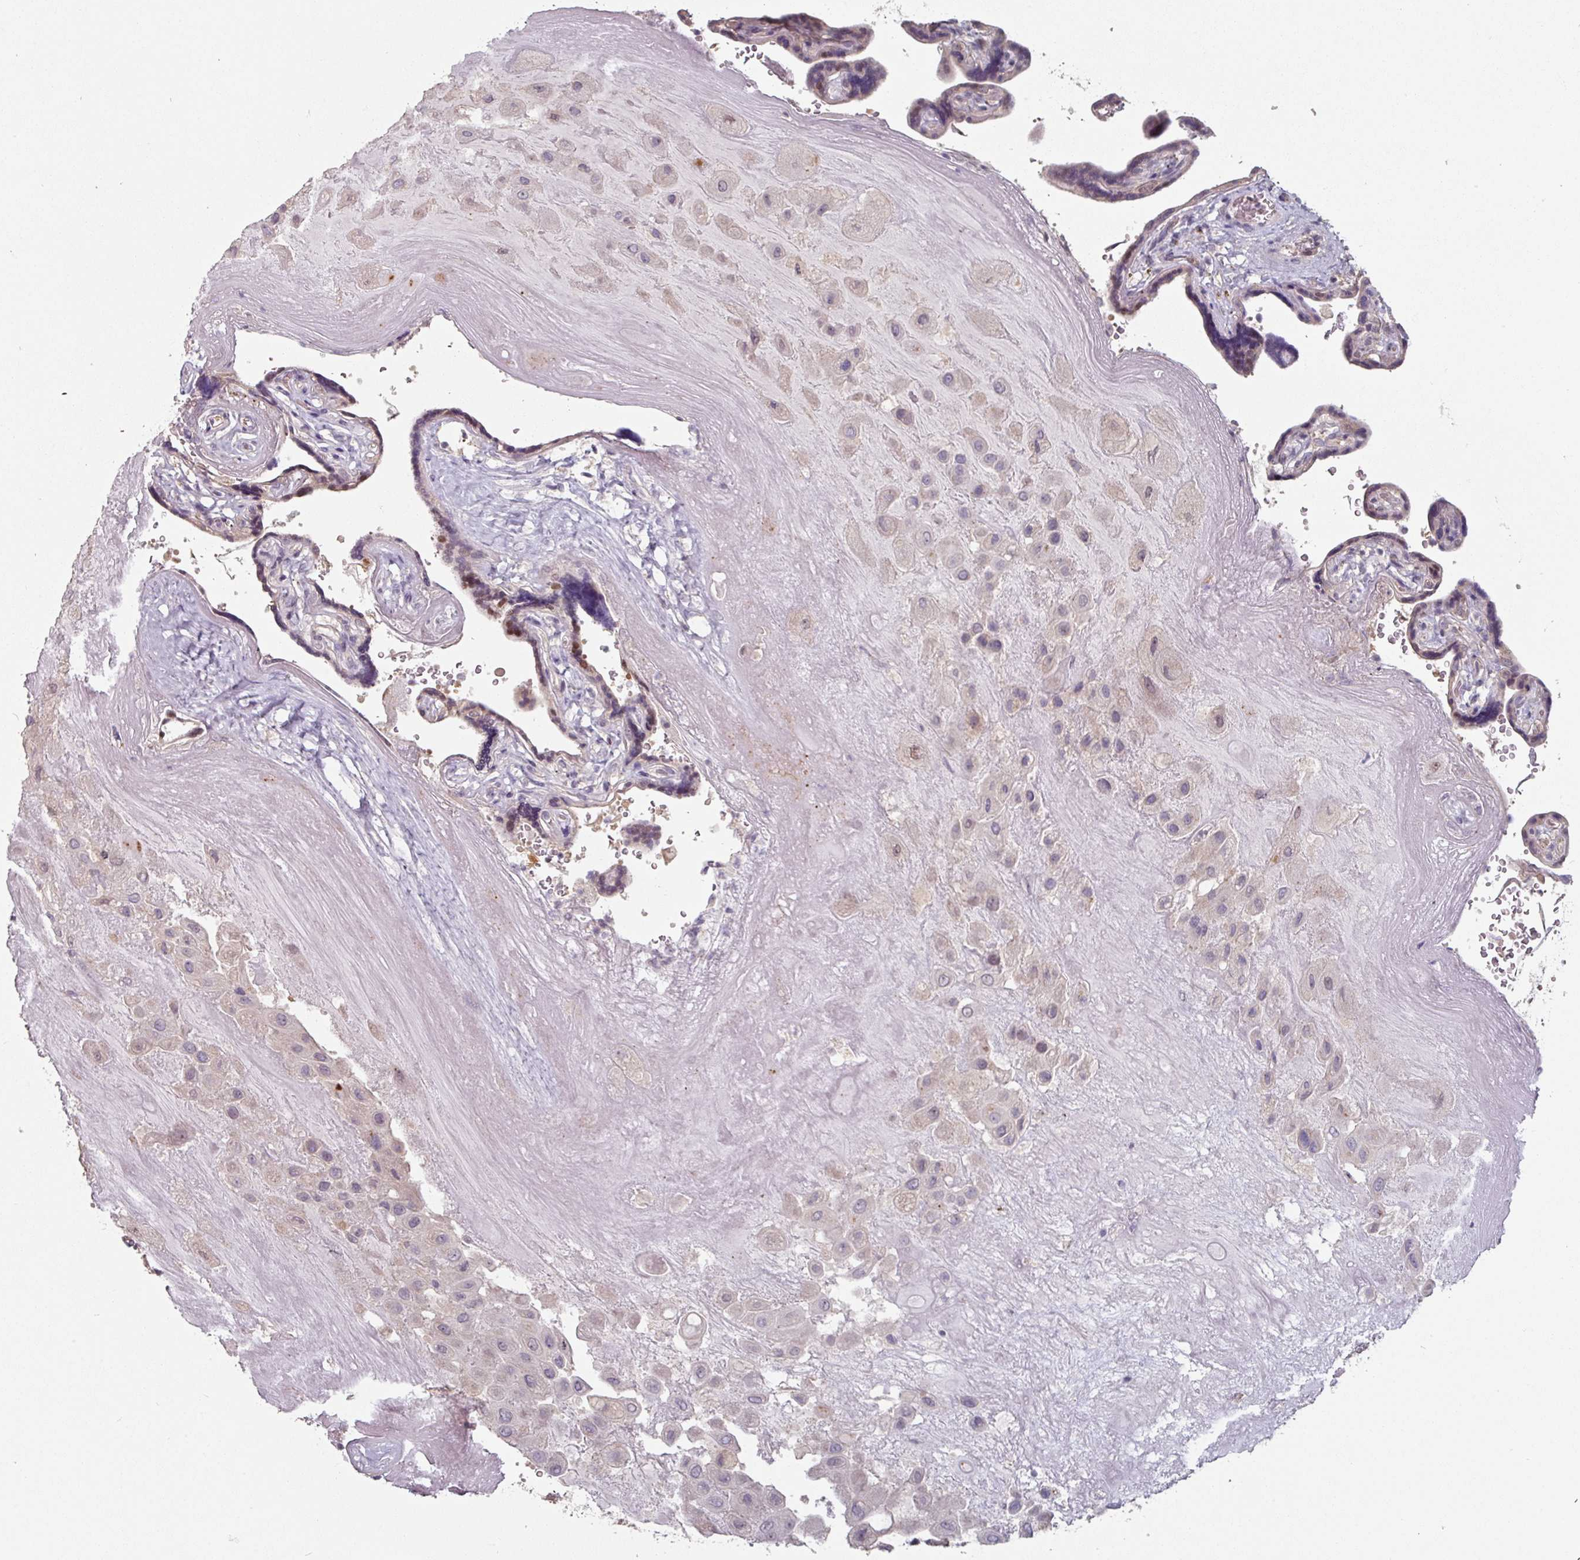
{"staining": {"intensity": "negative", "quantity": "none", "location": "none"}, "tissue": "placenta", "cell_type": "Decidual cells", "image_type": "normal", "snomed": [{"axis": "morphology", "description": "Normal tissue, NOS"}, {"axis": "topography", "description": "Placenta"}], "caption": "Placenta was stained to show a protein in brown. There is no significant expression in decidual cells. (DAB (3,3'-diaminobenzidine) immunohistochemistry, high magnification).", "gene": "ZBTB6", "patient": {"sex": "female", "age": 32}}